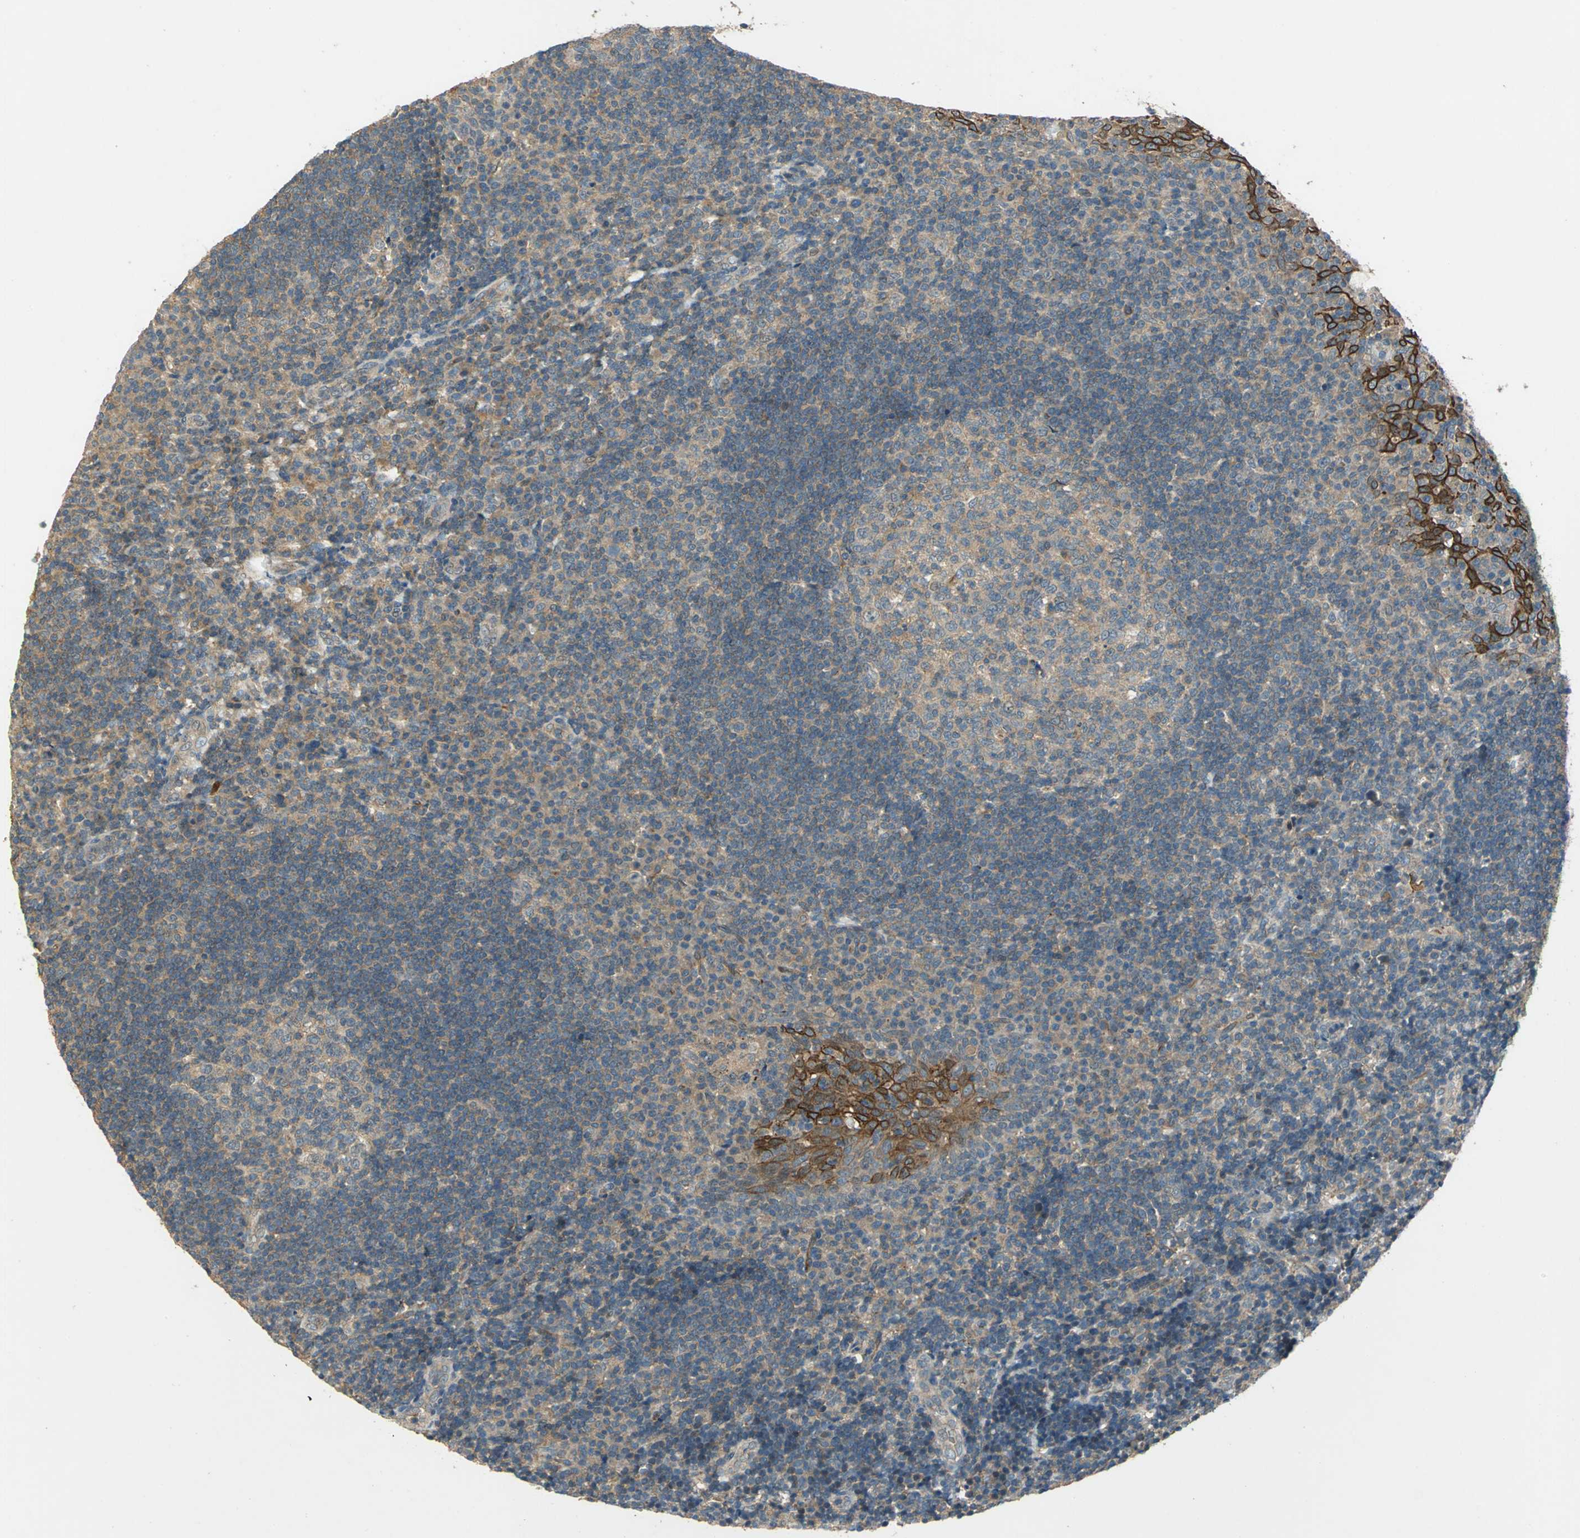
{"staining": {"intensity": "weak", "quantity": "25%-75%", "location": "cytoplasmic/membranous"}, "tissue": "tonsil", "cell_type": "Germinal center cells", "image_type": "normal", "snomed": [{"axis": "morphology", "description": "Normal tissue, NOS"}, {"axis": "topography", "description": "Tonsil"}], "caption": "Immunohistochemical staining of unremarkable human tonsil demonstrates weak cytoplasmic/membranous protein positivity in about 25%-75% of germinal center cells. Immunohistochemistry (ihc) stains the protein in brown and the nuclei are stained blue.", "gene": "EMCN", "patient": {"sex": "female", "age": 40}}